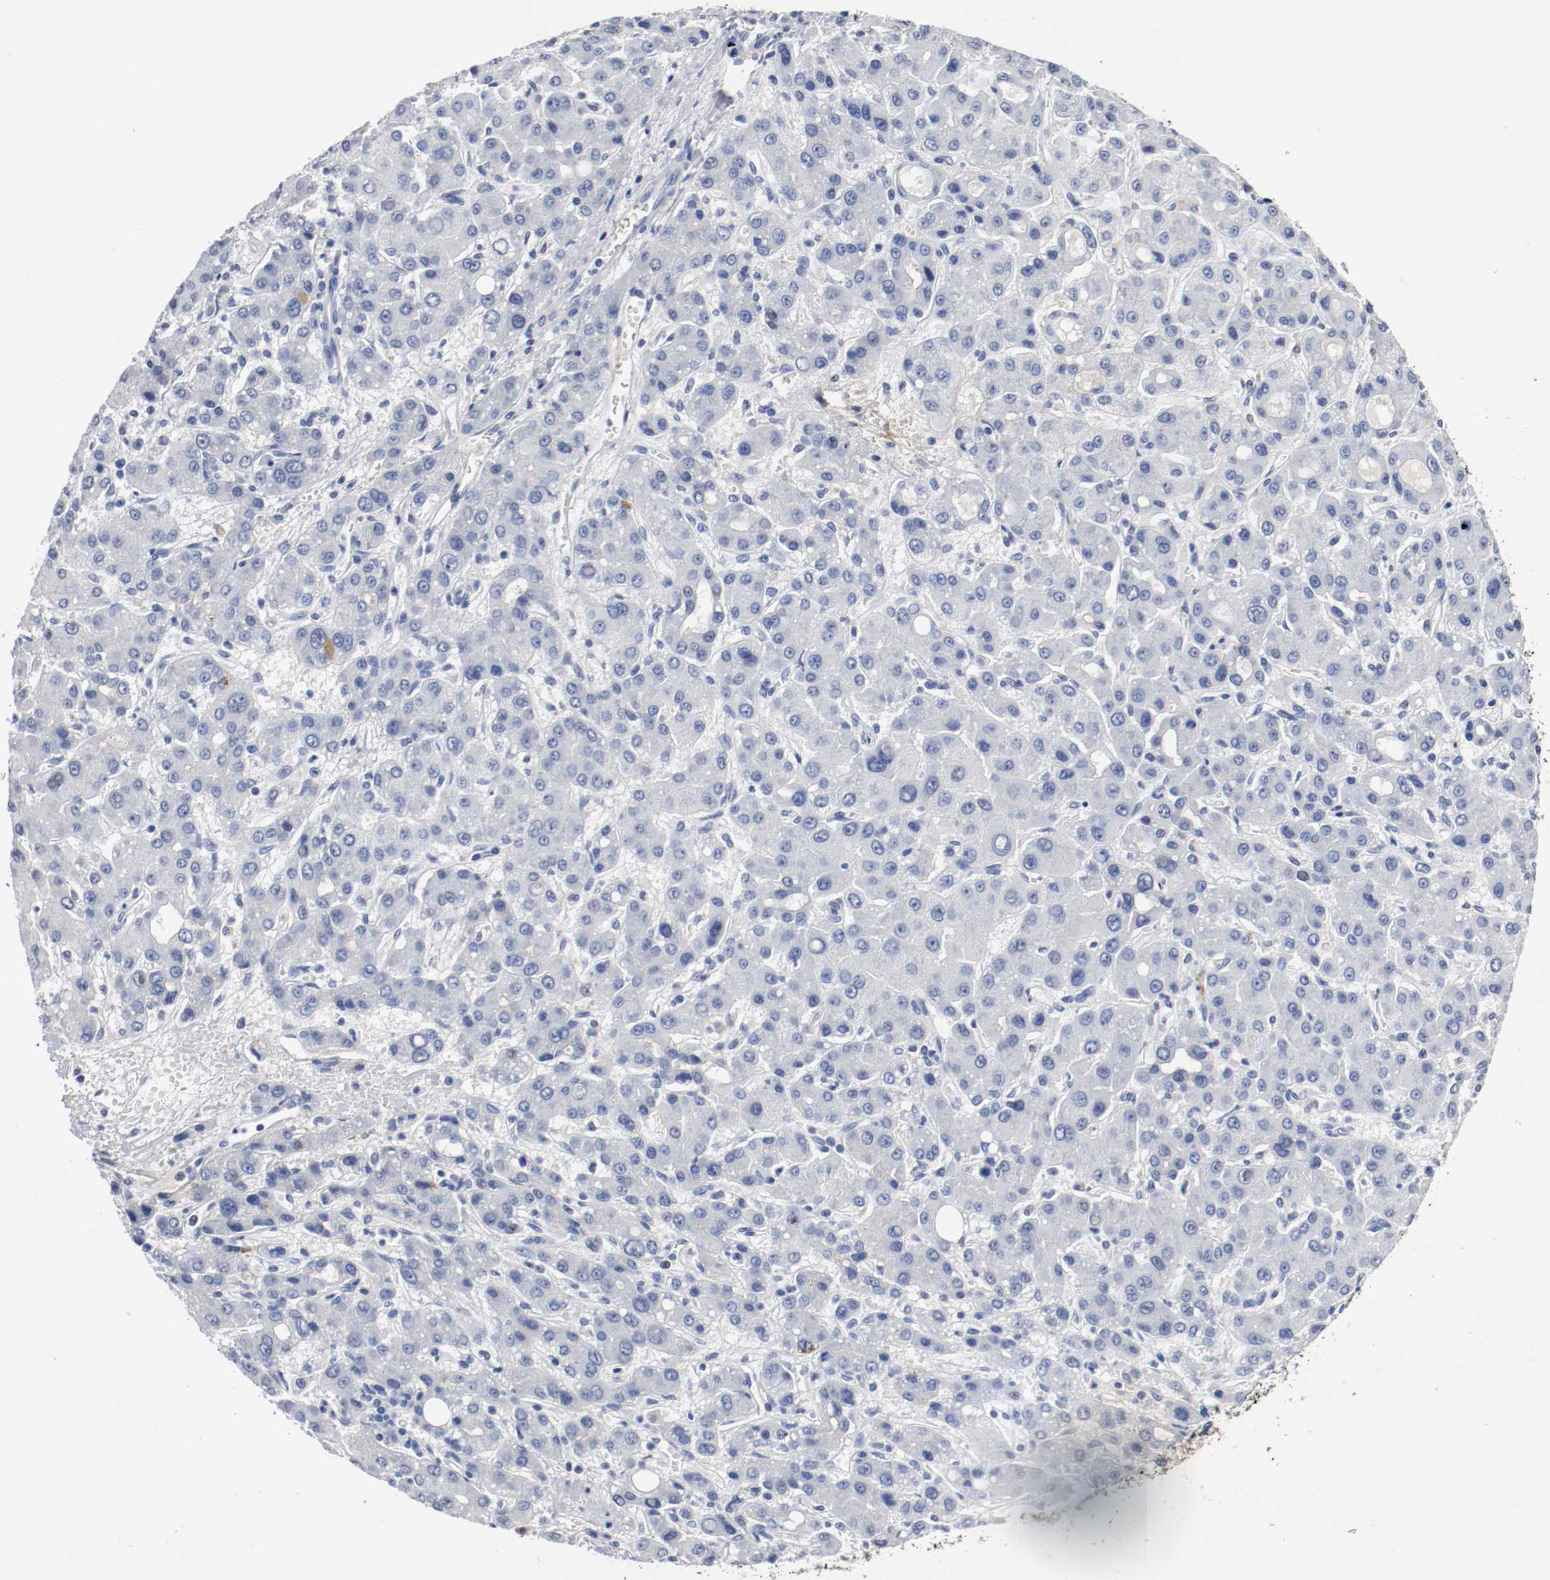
{"staining": {"intensity": "negative", "quantity": "none", "location": "none"}, "tissue": "liver cancer", "cell_type": "Tumor cells", "image_type": "cancer", "snomed": [{"axis": "morphology", "description": "Carcinoma, Hepatocellular, NOS"}, {"axis": "topography", "description": "Liver"}], "caption": "Tumor cells are negative for brown protein staining in liver cancer (hepatocellular carcinoma).", "gene": "TNC", "patient": {"sex": "male", "age": 55}}